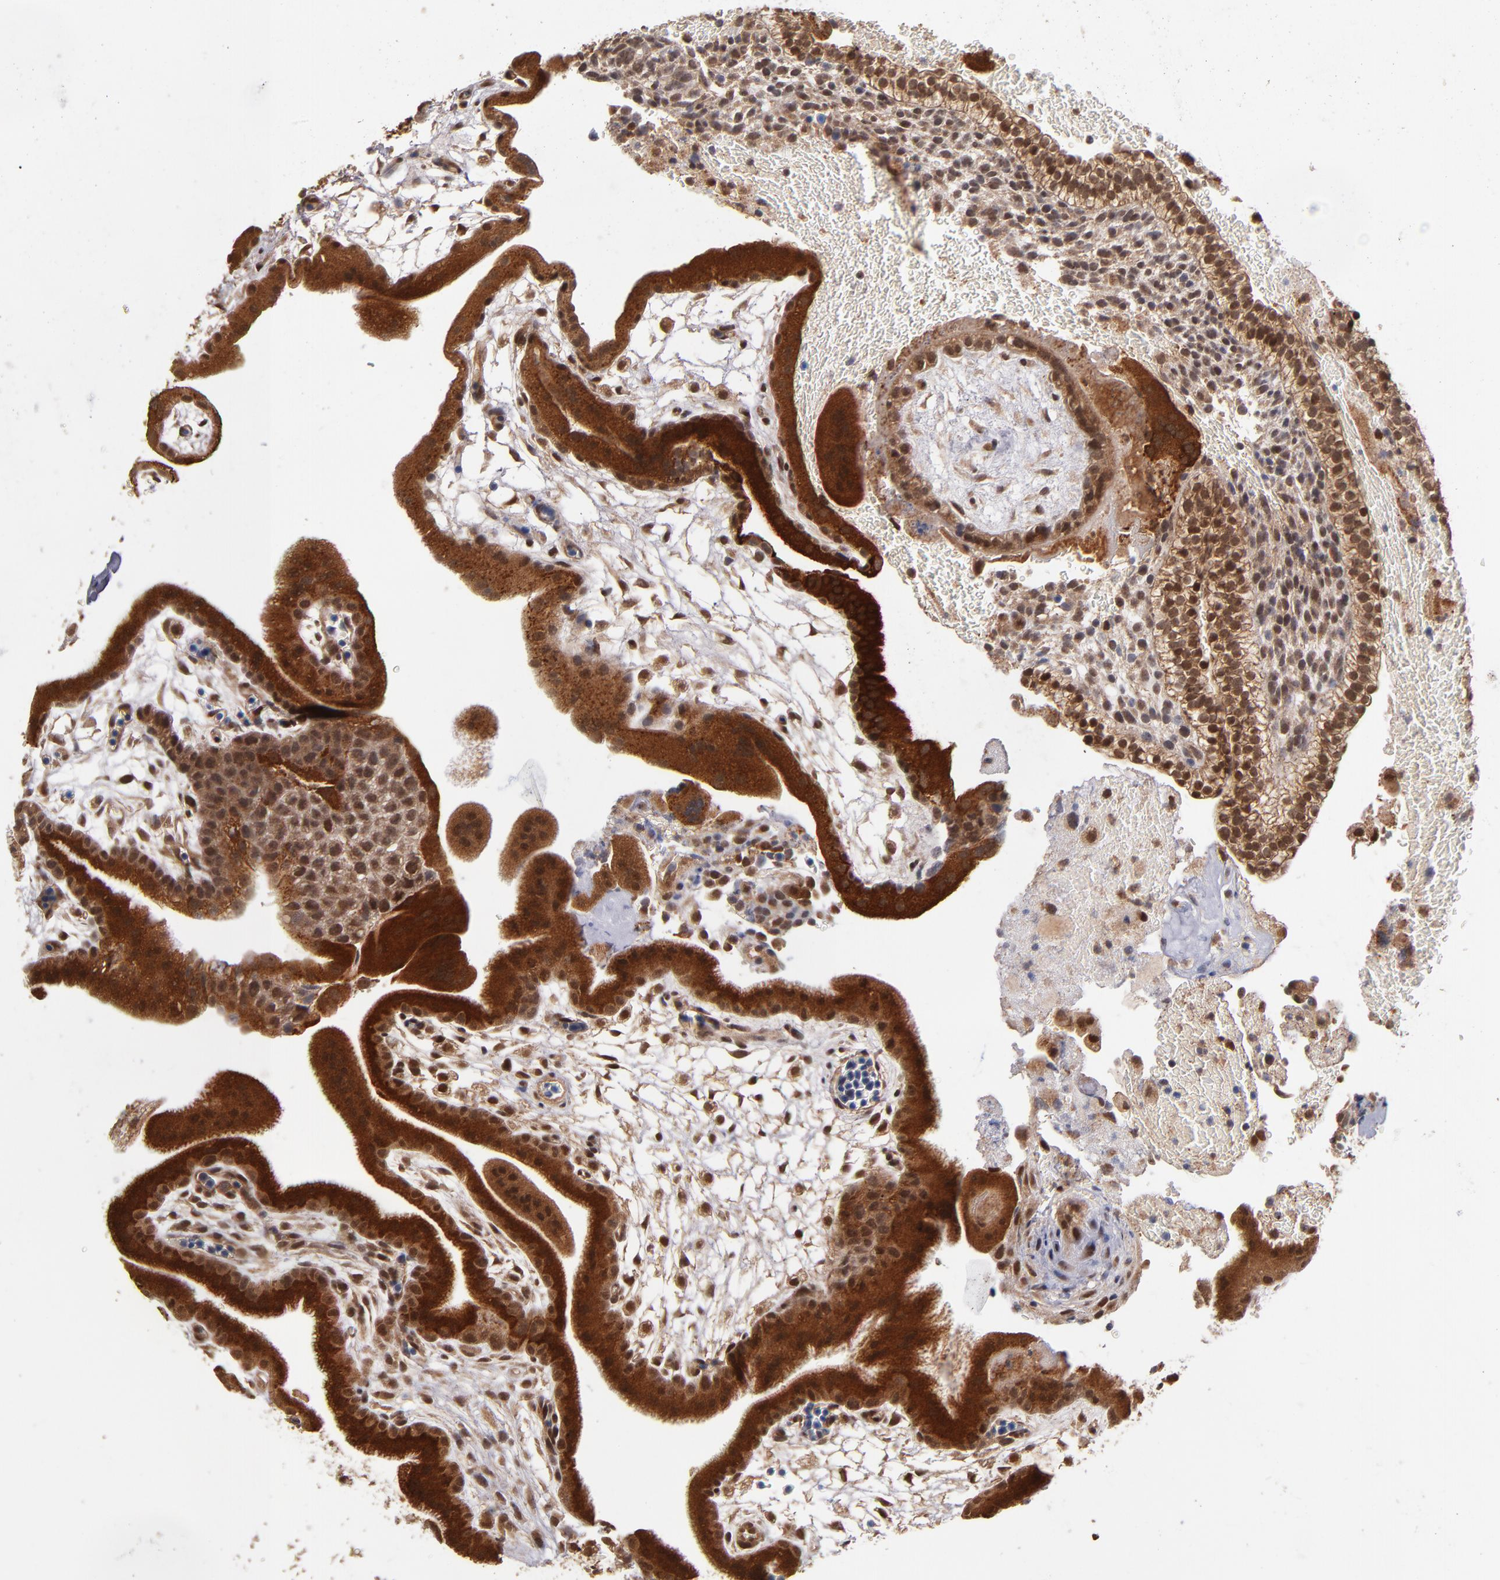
{"staining": {"intensity": "strong", "quantity": ">75%", "location": "cytoplasmic/membranous,nuclear"}, "tissue": "placenta", "cell_type": "Trophoblastic cells", "image_type": "normal", "snomed": [{"axis": "morphology", "description": "Normal tissue, NOS"}, {"axis": "topography", "description": "Placenta"}], "caption": "Immunohistochemistry image of unremarkable human placenta stained for a protein (brown), which exhibits high levels of strong cytoplasmic/membranous,nuclear expression in about >75% of trophoblastic cells.", "gene": "CUL5", "patient": {"sex": "female", "age": 19}}